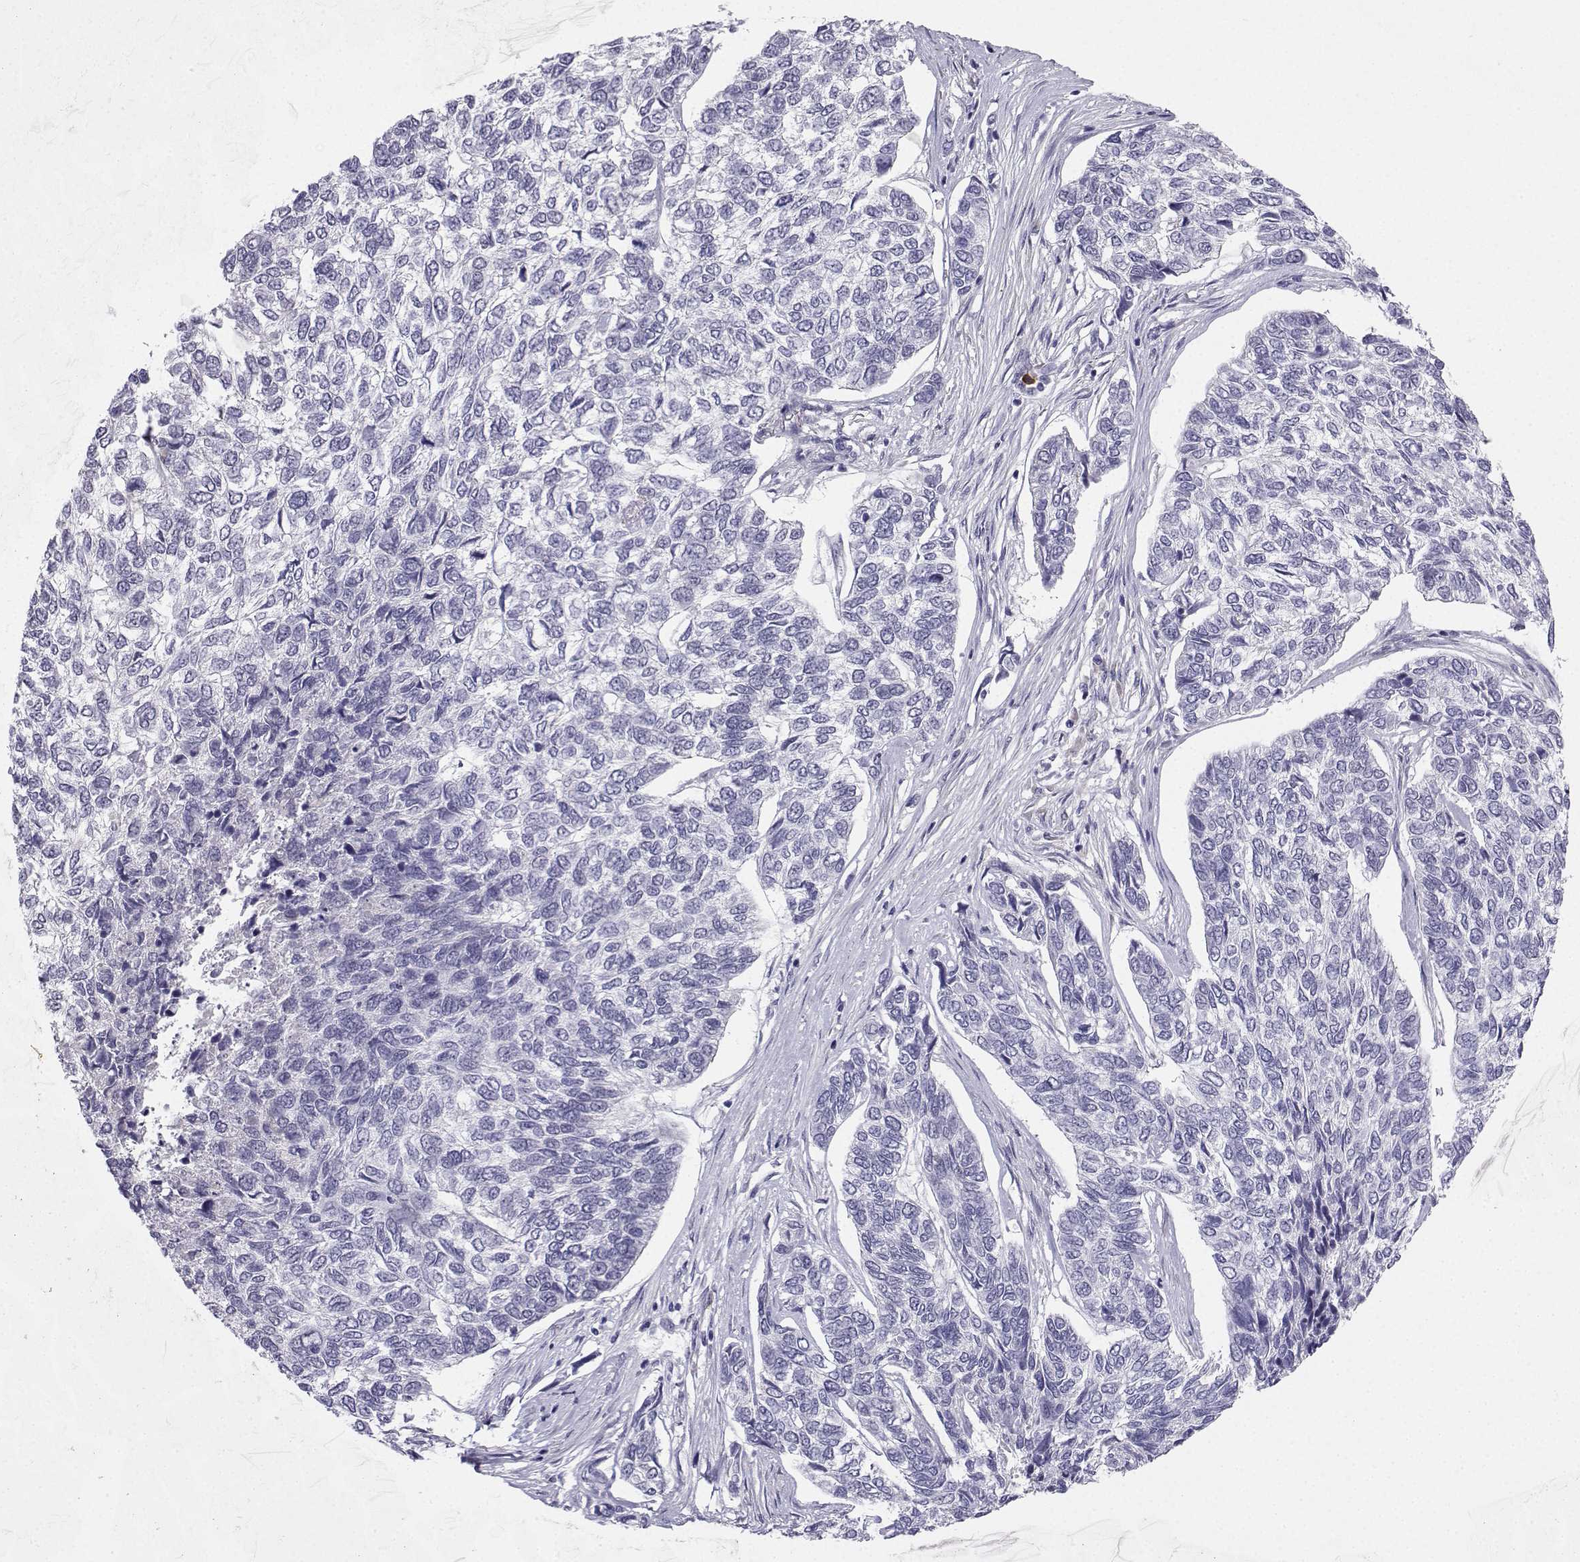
{"staining": {"intensity": "negative", "quantity": "none", "location": "none"}, "tissue": "skin cancer", "cell_type": "Tumor cells", "image_type": "cancer", "snomed": [{"axis": "morphology", "description": "Basal cell carcinoma"}, {"axis": "topography", "description": "Skin"}], "caption": "Protein analysis of basal cell carcinoma (skin) shows no significant expression in tumor cells.", "gene": "CALY", "patient": {"sex": "female", "age": 65}}